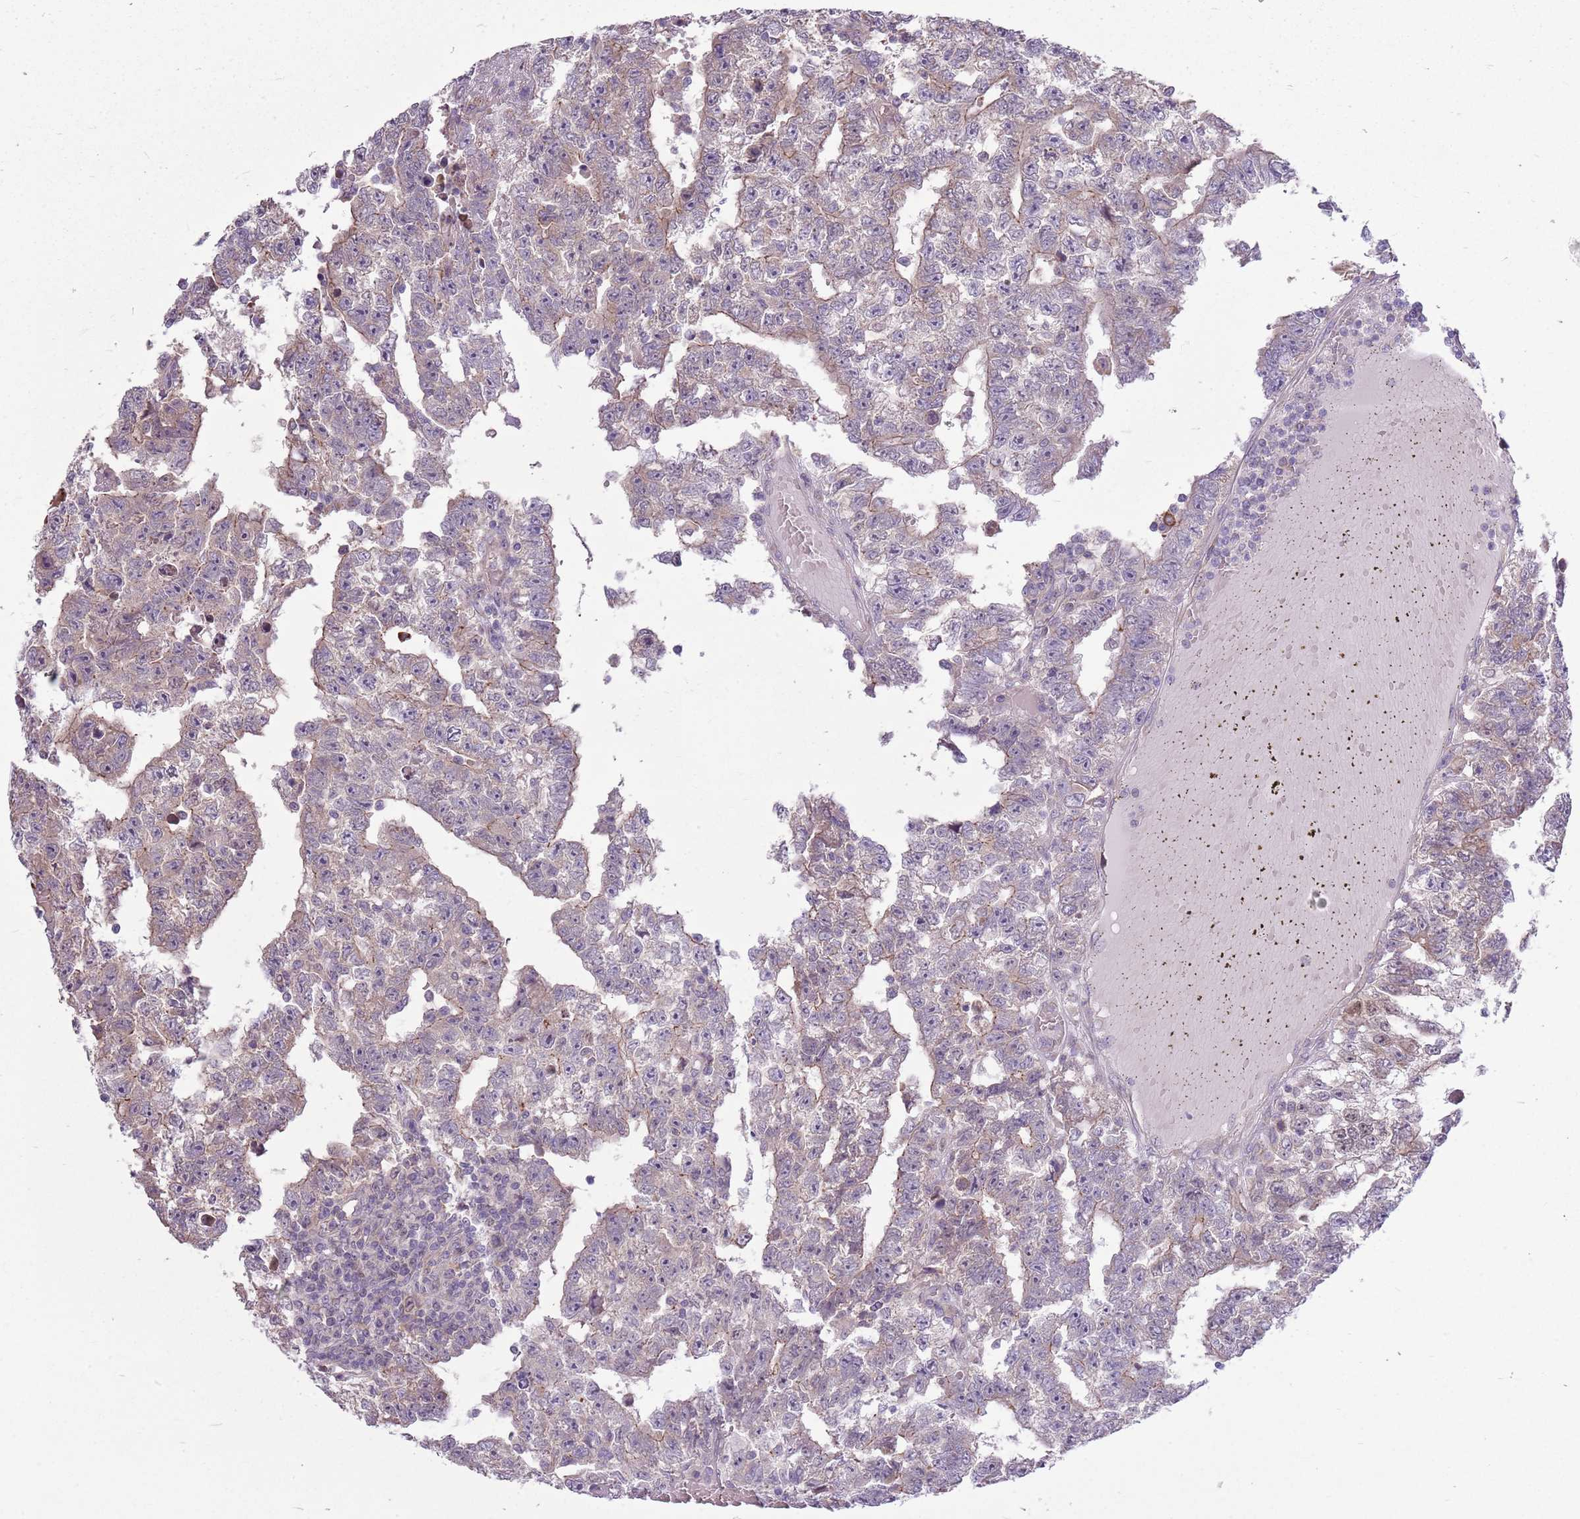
{"staining": {"intensity": "weak", "quantity": "25%-75%", "location": "cytoplasmic/membranous"}, "tissue": "testis cancer", "cell_type": "Tumor cells", "image_type": "cancer", "snomed": [{"axis": "morphology", "description": "Carcinoma, Embryonal, NOS"}, {"axis": "topography", "description": "Testis"}], "caption": "Brown immunohistochemical staining in human testis cancer reveals weak cytoplasmic/membranous positivity in approximately 25%-75% of tumor cells.", "gene": "PPP1R27", "patient": {"sex": "male", "age": 25}}